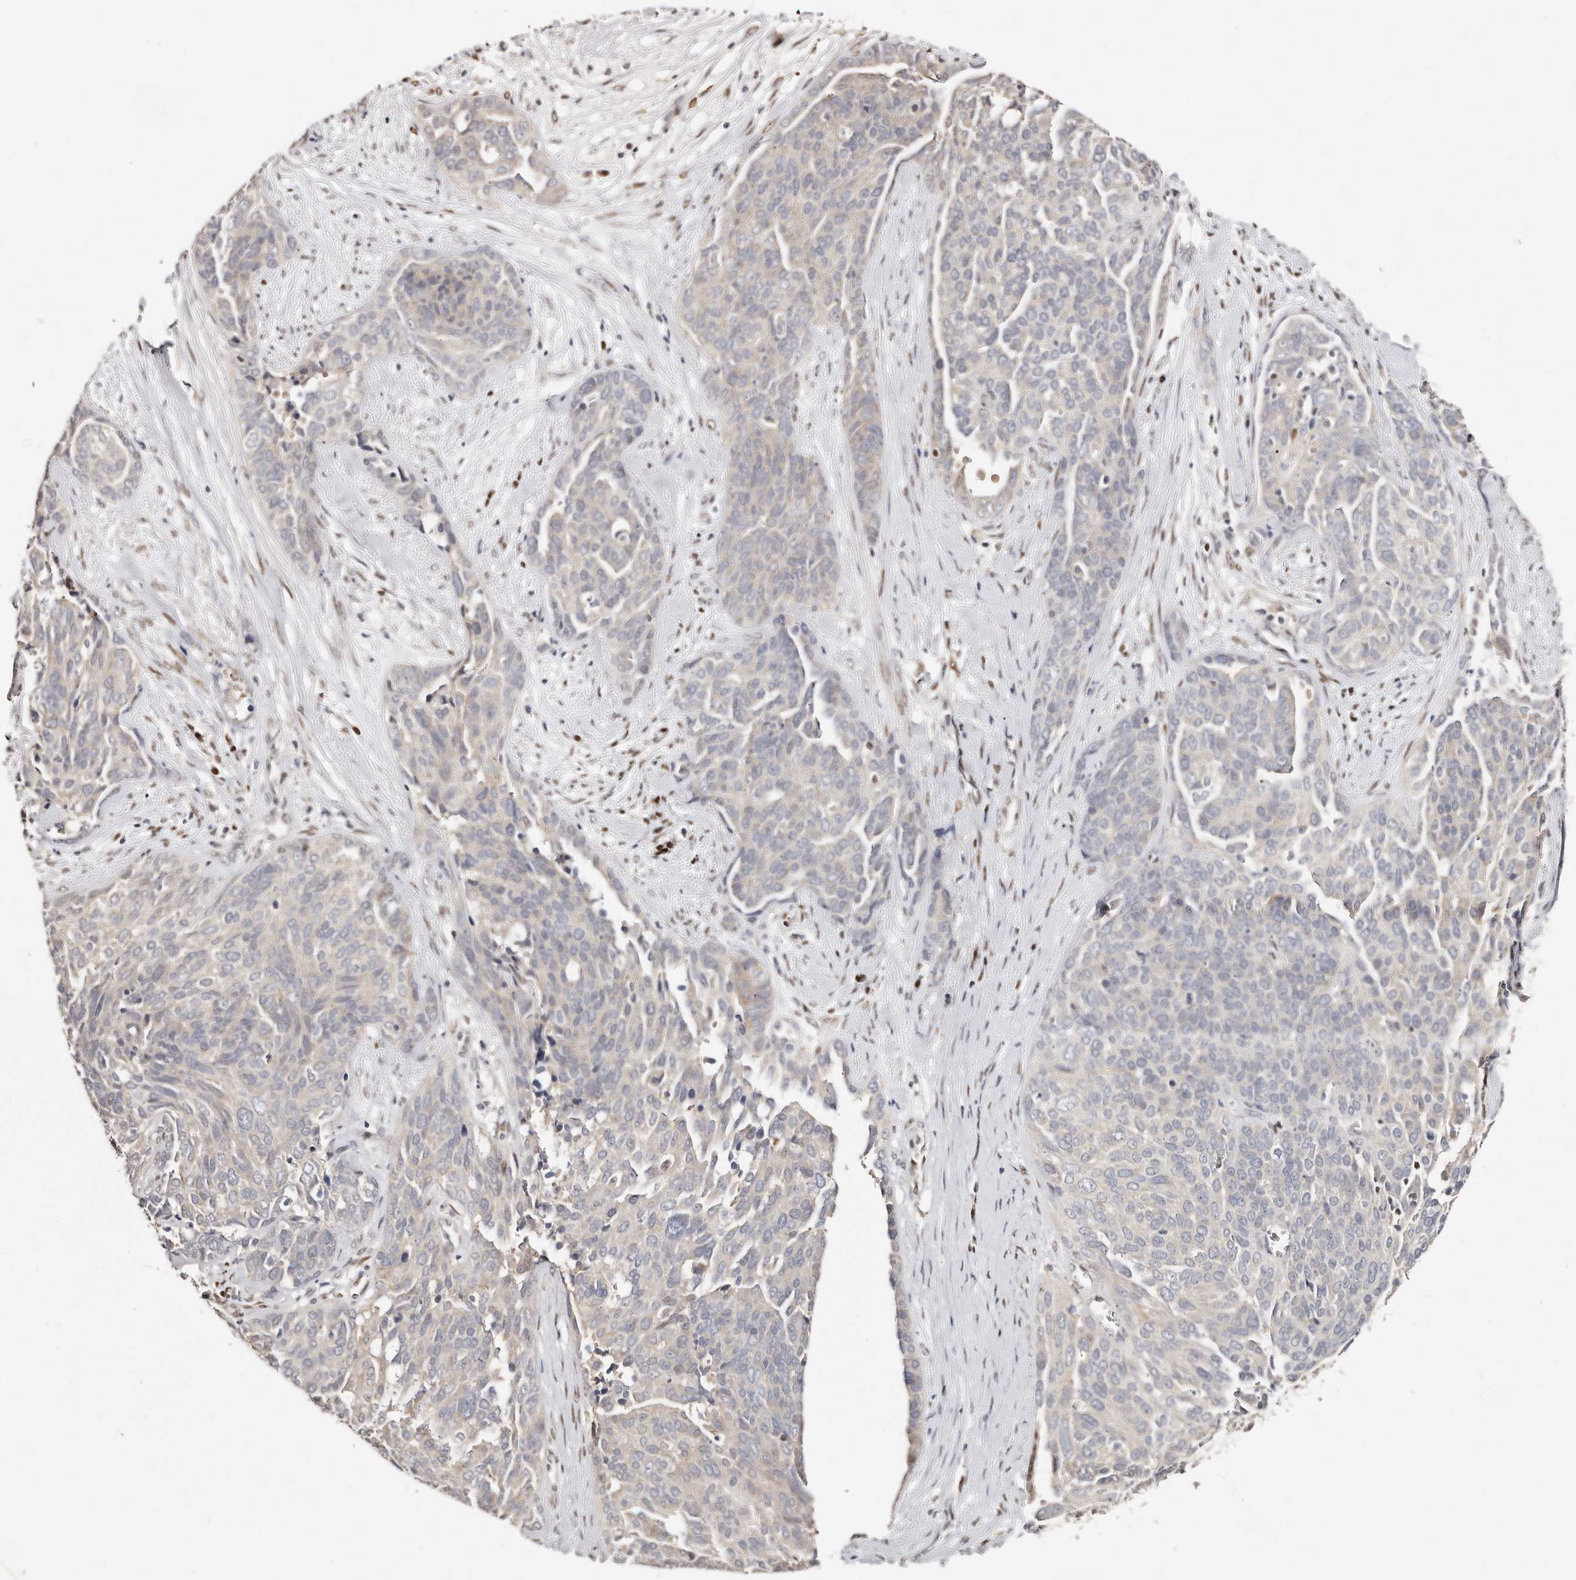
{"staining": {"intensity": "negative", "quantity": "none", "location": "none"}, "tissue": "ovarian cancer", "cell_type": "Tumor cells", "image_type": "cancer", "snomed": [{"axis": "morphology", "description": "Cystadenocarcinoma, serous, NOS"}, {"axis": "topography", "description": "Ovary"}], "caption": "An immunohistochemistry (IHC) histopathology image of ovarian cancer is shown. There is no staining in tumor cells of ovarian cancer. (Stains: DAB immunohistochemistry (IHC) with hematoxylin counter stain, Microscopy: brightfield microscopy at high magnification).", "gene": "IQGAP3", "patient": {"sex": "female", "age": 44}}